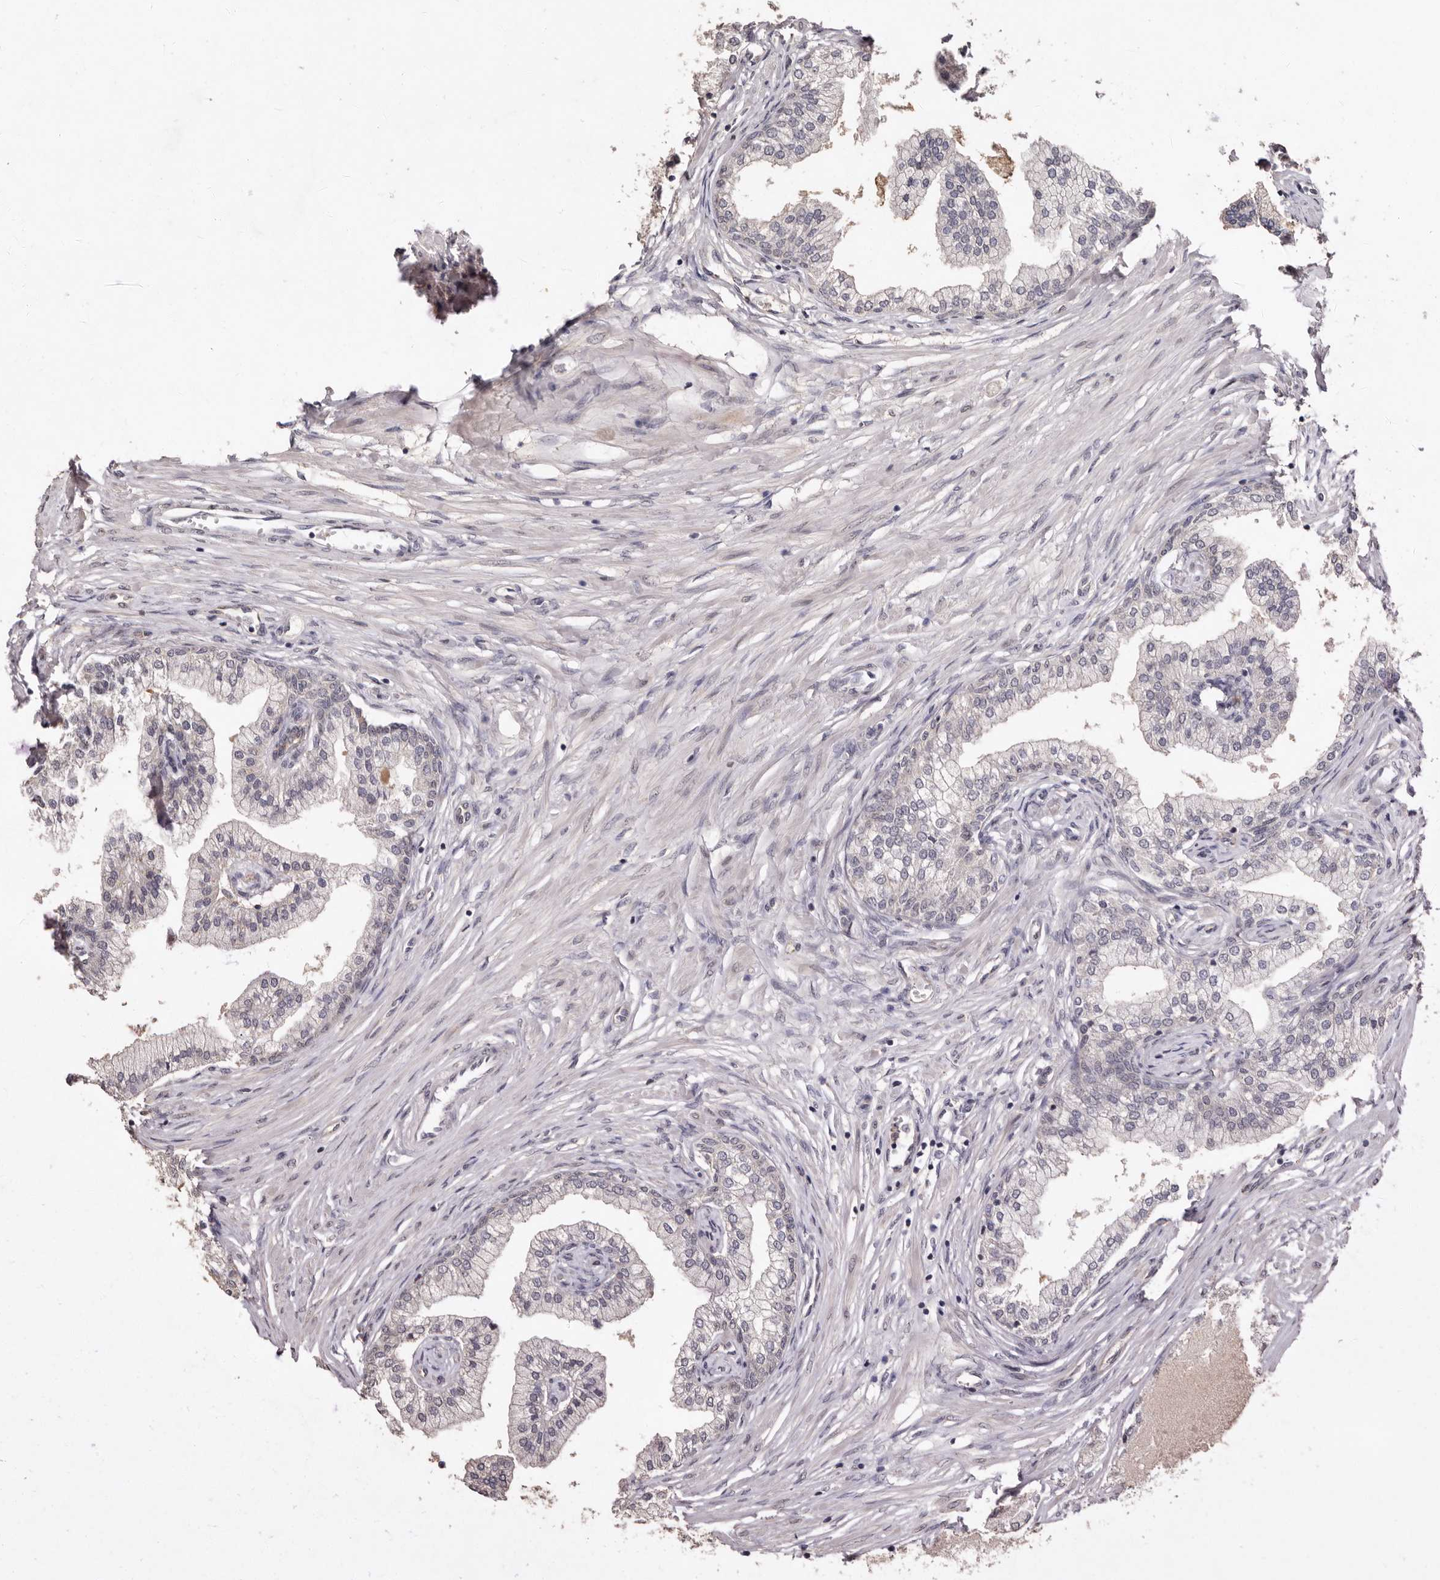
{"staining": {"intensity": "weak", "quantity": "<25%", "location": "cytoplasmic/membranous"}, "tissue": "prostate", "cell_type": "Glandular cells", "image_type": "normal", "snomed": [{"axis": "morphology", "description": "Normal tissue, NOS"}, {"axis": "morphology", "description": "Urothelial carcinoma, Low grade"}, {"axis": "topography", "description": "Urinary bladder"}, {"axis": "topography", "description": "Prostate"}], "caption": "Immunohistochemistry histopathology image of benign prostate stained for a protein (brown), which exhibits no expression in glandular cells. (Stains: DAB (3,3'-diaminobenzidine) IHC with hematoxylin counter stain, Microscopy: brightfield microscopy at high magnification).", "gene": "SULT1E1", "patient": {"sex": "male", "age": 60}}